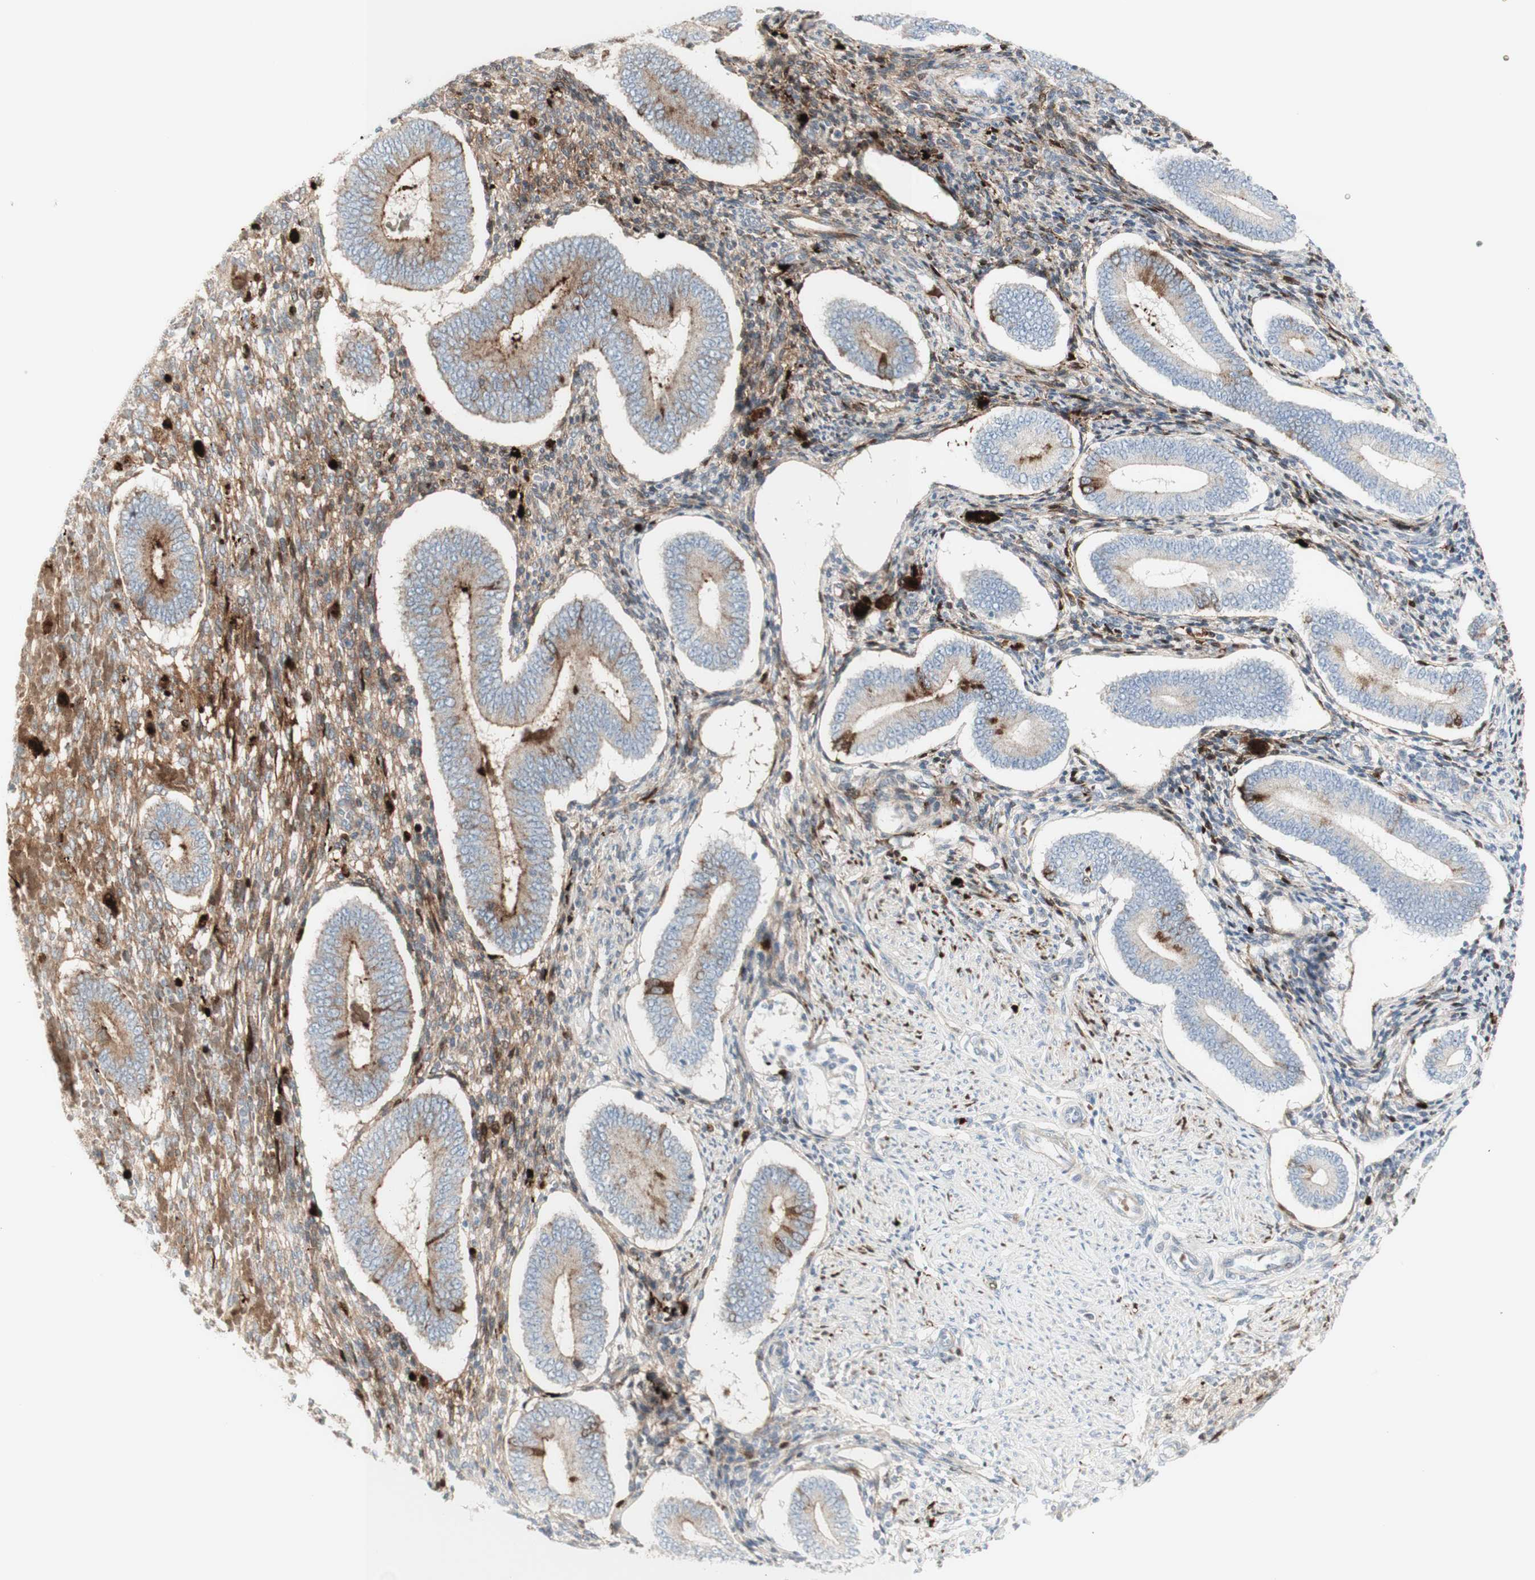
{"staining": {"intensity": "moderate", "quantity": ">75%", "location": "cytoplasmic/membranous"}, "tissue": "endometrium", "cell_type": "Cells in endometrial stroma", "image_type": "normal", "snomed": [{"axis": "morphology", "description": "Normal tissue, NOS"}, {"axis": "topography", "description": "Endometrium"}], "caption": "This image exhibits unremarkable endometrium stained with immunohistochemistry to label a protein in brown. The cytoplasmic/membranous of cells in endometrial stroma show moderate positivity for the protein. Nuclei are counter-stained blue.", "gene": "MDK", "patient": {"sex": "female", "age": 42}}